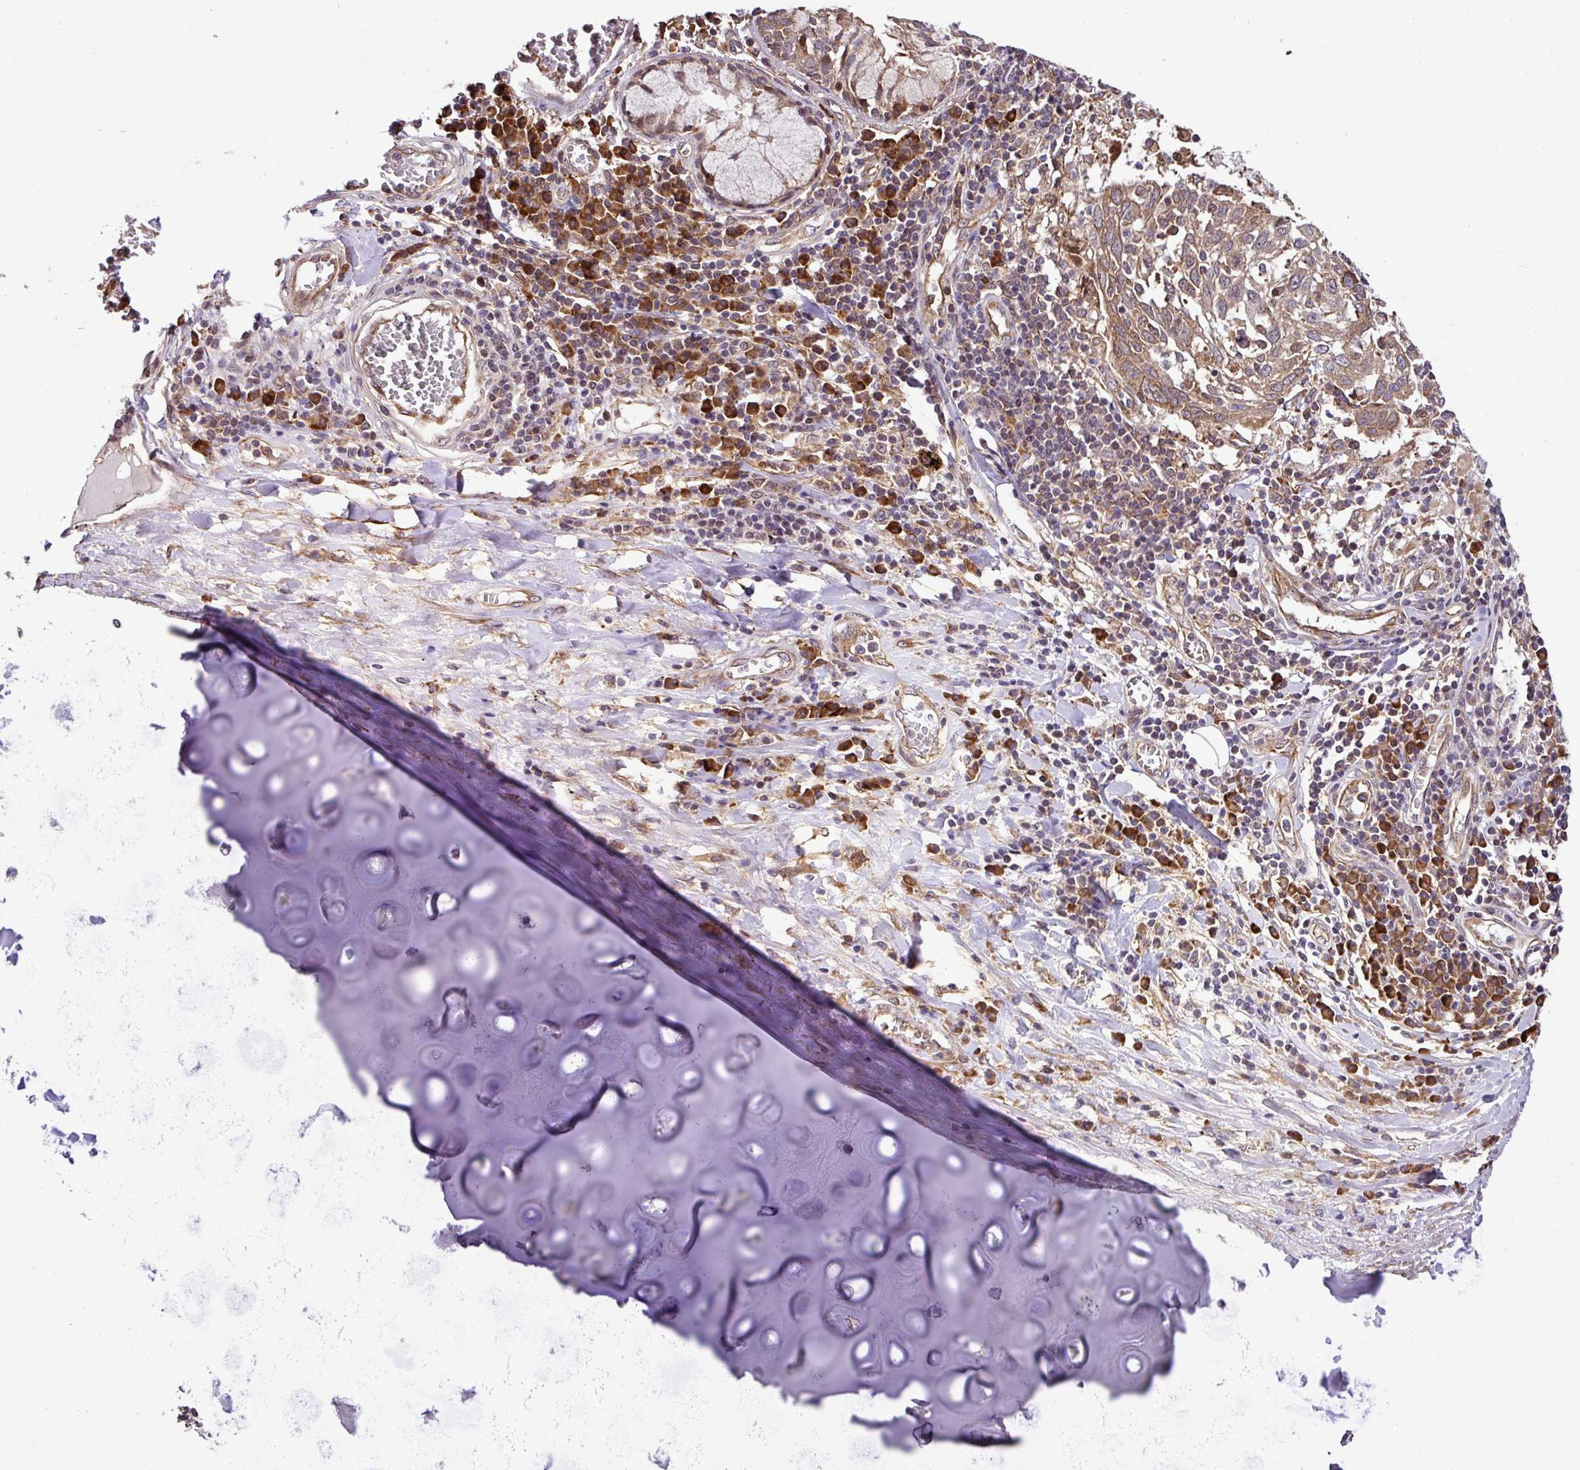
{"staining": {"intensity": "weak", "quantity": ">75%", "location": "cytoplasmic/membranous"}, "tissue": "lung cancer", "cell_type": "Tumor cells", "image_type": "cancer", "snomed": [{"axis": "morphology", "description": "Squamous cell carcinoma, NOS"}, {"axis": "topography", "description": "Lung"}], "caption": "Human lung squamous cell carcinoma stained with a protein marker demonstrates weak staining in tumor cells.", "gene": "DLGAP4", "patient": {"sex": "male", "age": 65}}